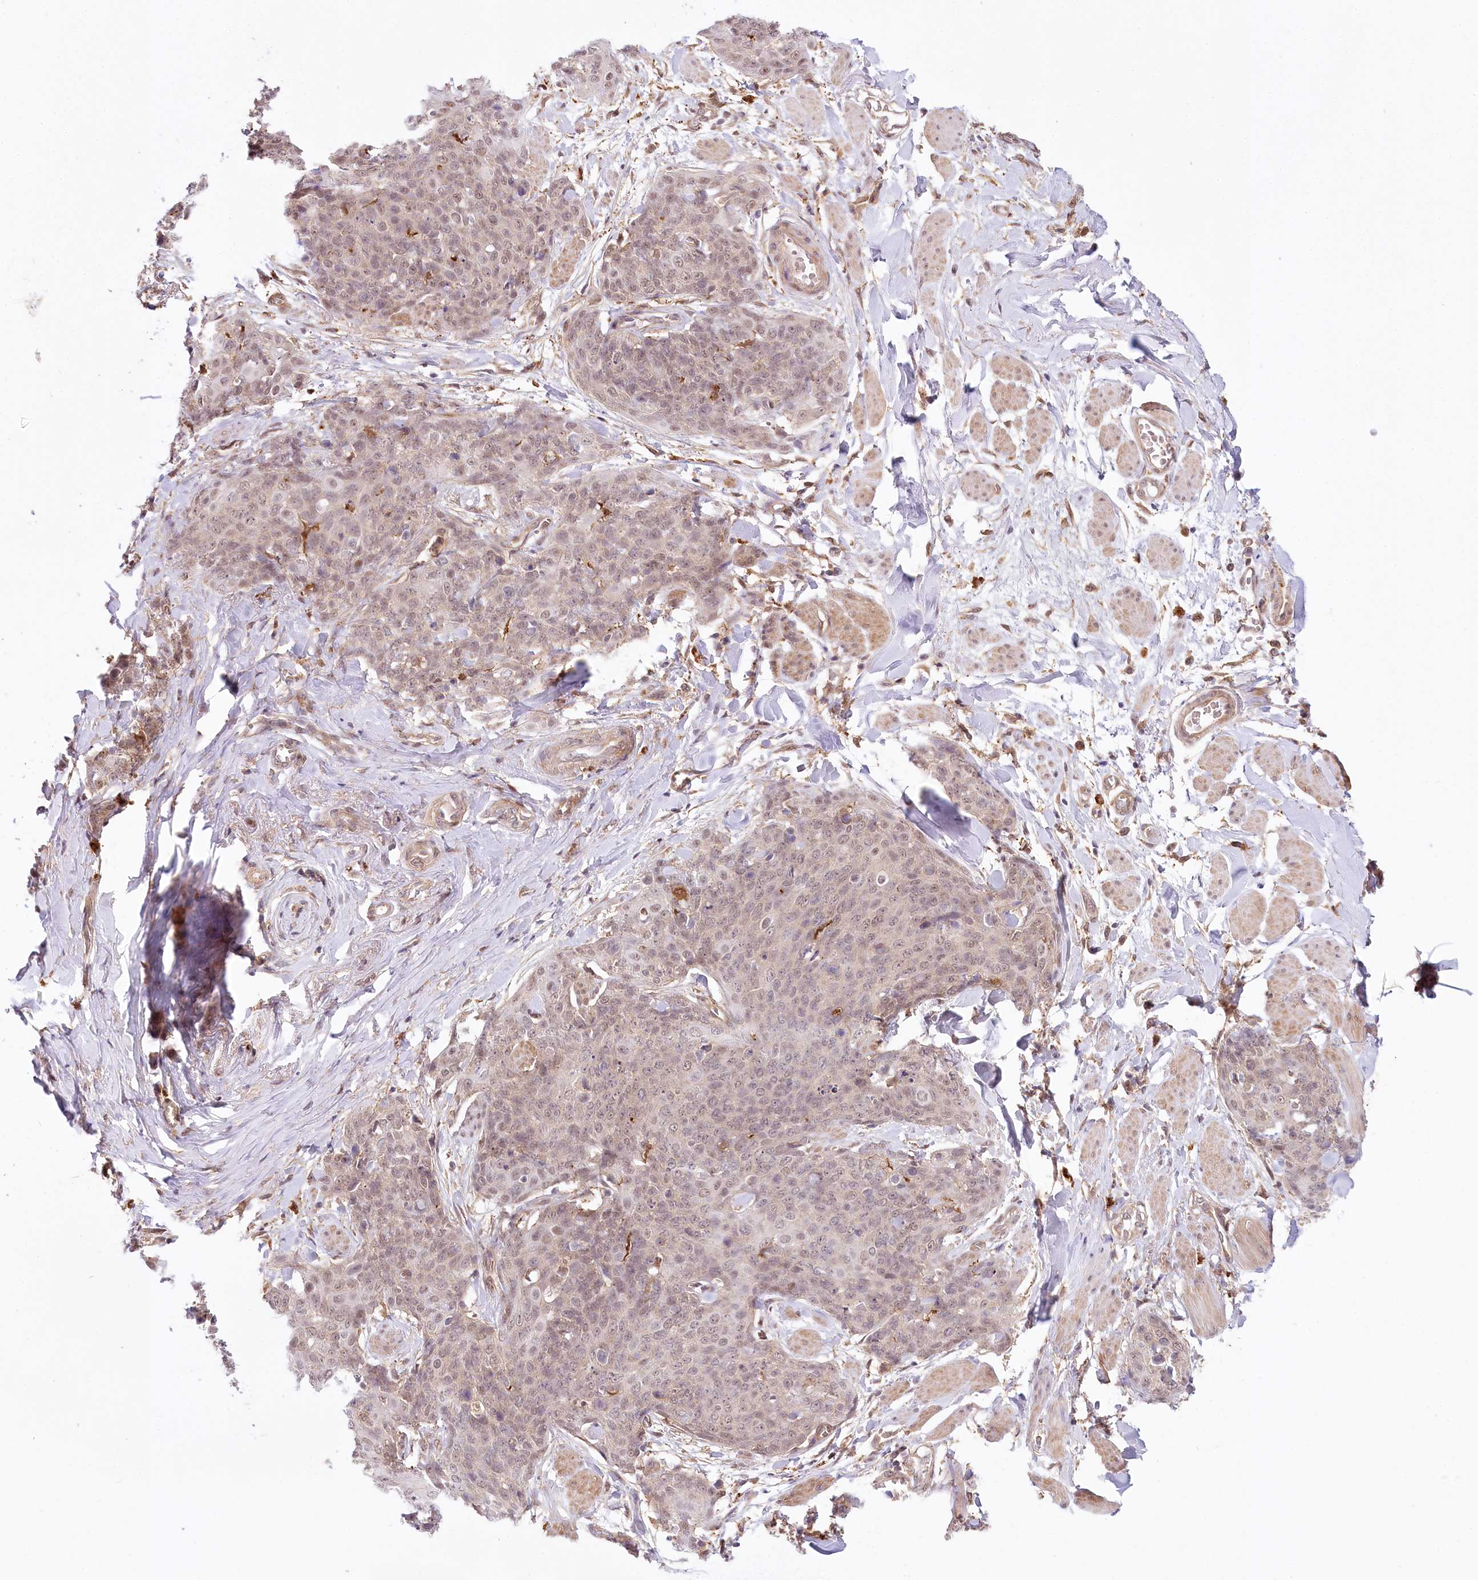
{"staining": {"intensity": "weak", "quantity": "25%-75%", "location": "nuclear"}, "tissue": "skin cancer", "cell_type": "Tumor cells", "image_type": "cancer", "snomed": [{"axis": "morphology", "description": "Squamous cell carcinoma, NOS"}, {"axis": "topography", "description": "Skin"}, {"axis": "topography", "description": "Vulva"}], "caption": "IHC photomicrograph of skin squamous cell carcinoma stained for a protein (brown), which demonstrates low levels of weak nuclear staining in about 25%-75% of tumor cells.", "gene": "TUBGCP2", "patient": {"sex": "female", "age": 85}}